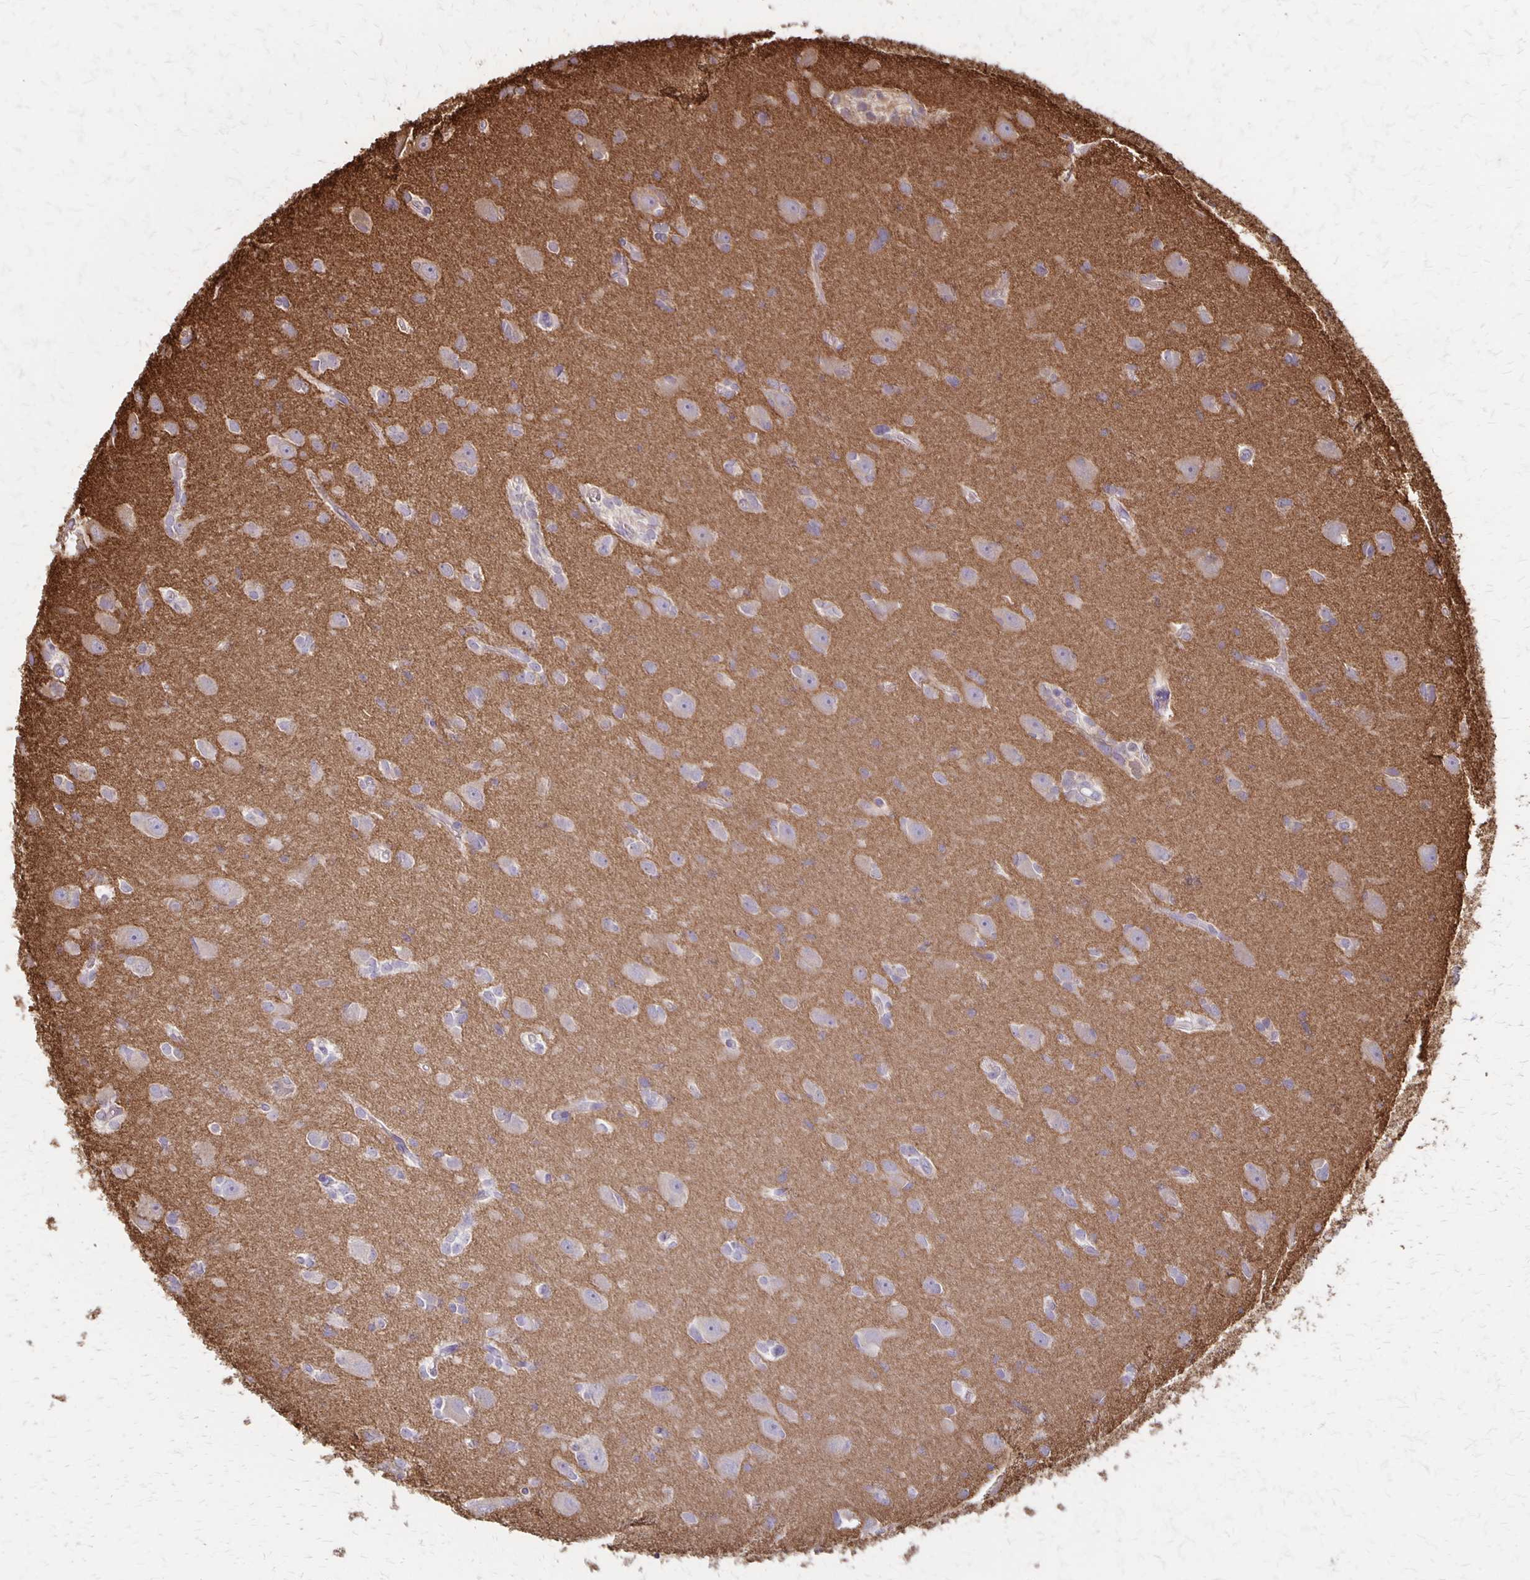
{"staining": {"intensity": "negative", "quantity": "none", "location": "none"}, "tissue": "glioma", "cell_type": "Tumor cells", "image_type": "cancer", "snomed": [{"axis": "morphology", "description": "Glioma, malignant, High grade"}, {"axis": "topography", "description": "Brain"}], "caption": "DAB immunohistochemical staining of glioma reveals no significant positivity in tumor cells.", "gene": "SEPTIN5", "patient": {"sex": "male", "age": 23}}